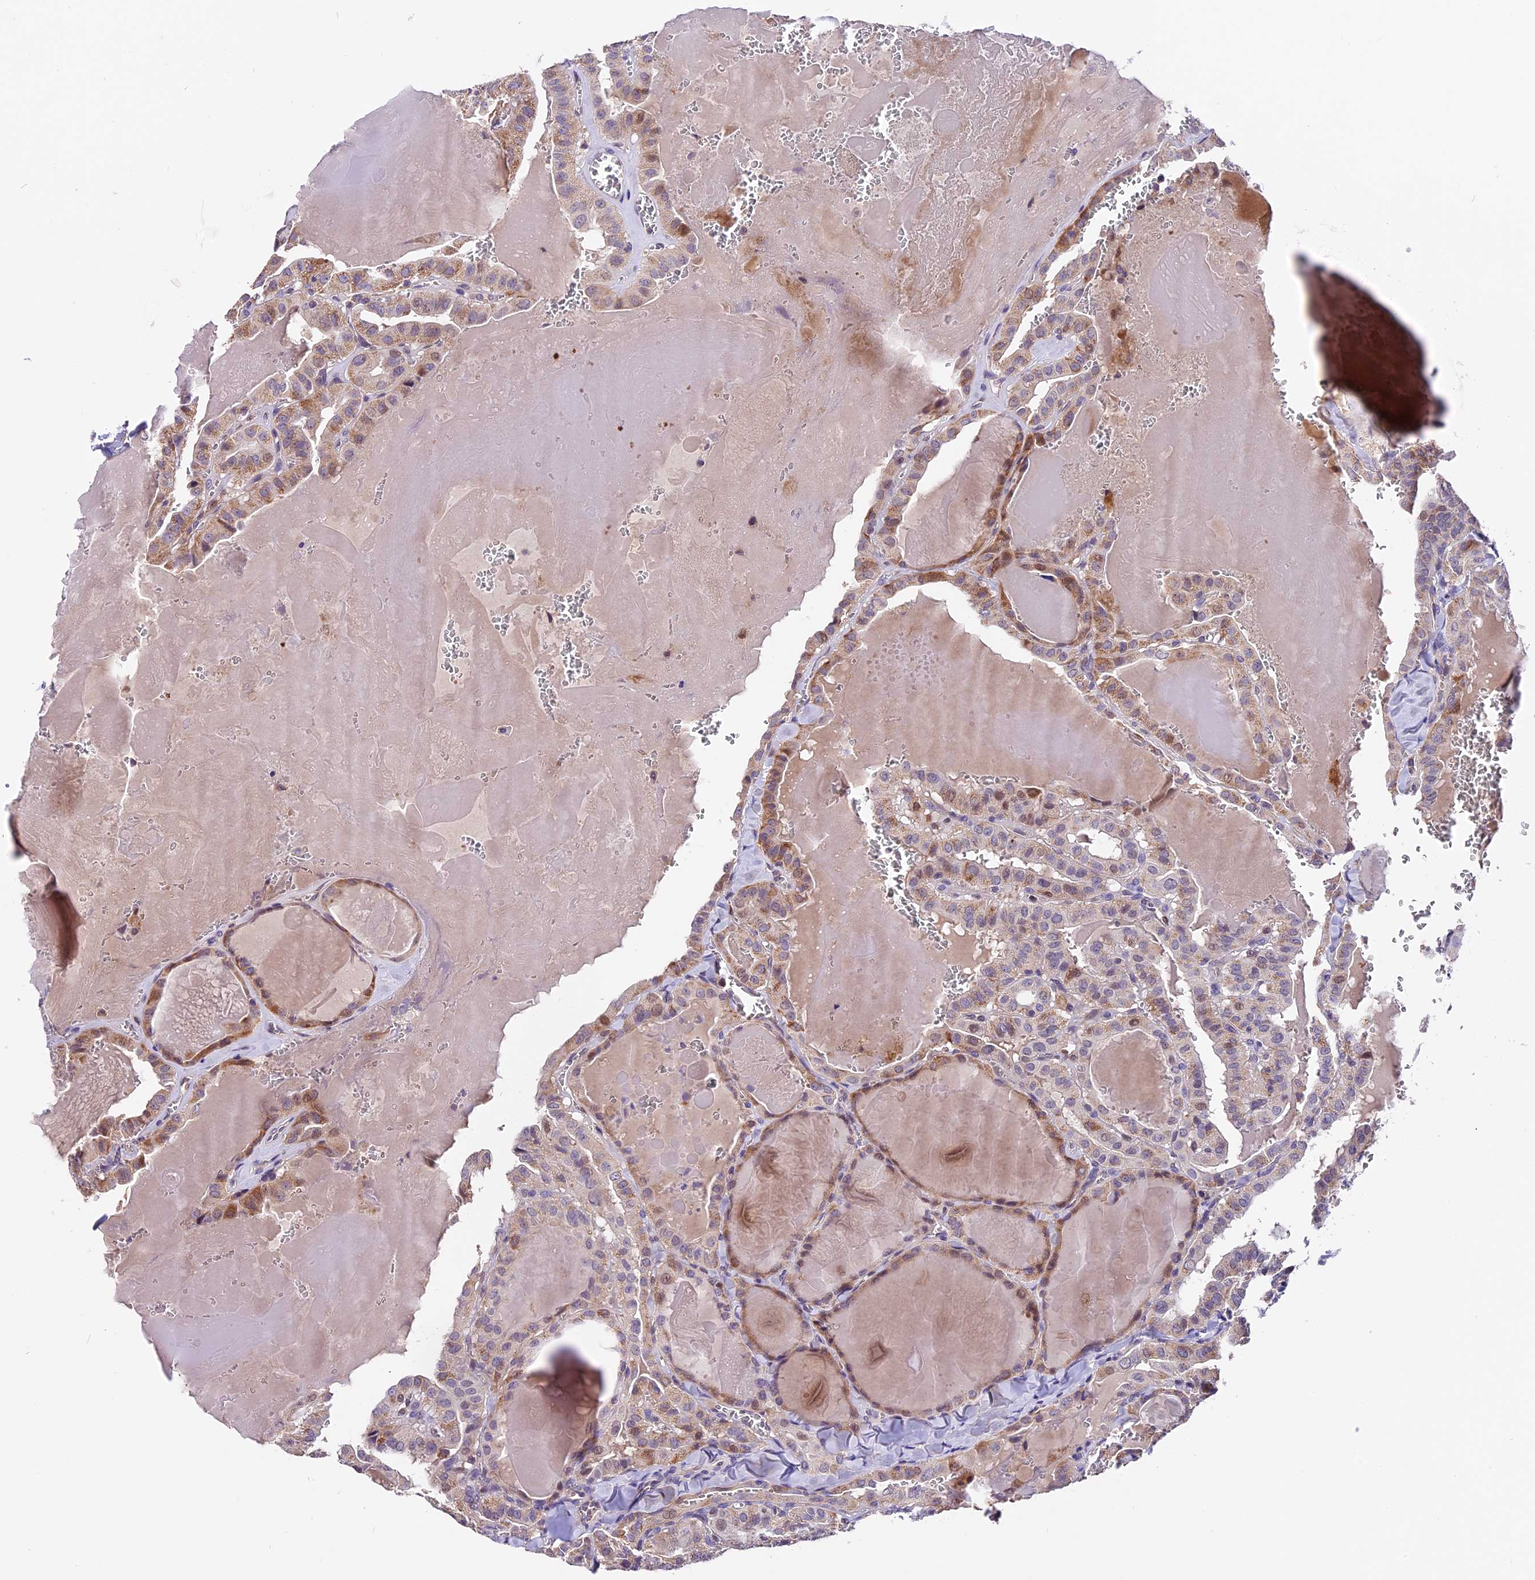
{"staining": {"intensity": "moderate", "quantity": "25%-75%", "location": "cytoplasmic/membranous"}, "tissue": "thyroid cancer", "cell_type": "Tumor cells", "image_type": "cancer", "snomed": [{"axis": "morphology", "description": "Papillary adenocarcinoma, NOS"}, {"axis": "topography", "description": "Thyroid gland"}], "caption": "Immunohistochemical staining of human thyroid papillary adenocarcinoma exhibits medium levels of moderate cytoplasmic/membranous protein expression in approximately 25%-75% of tumor cells. (Stains: DAB (3,3'-diaminobenzidine) in brown, nuclei in blue, Microscopy: brightfield microscopy at high magnification).", "gene": "DDX28", "patient": {"sex": "male", "age": 52}}